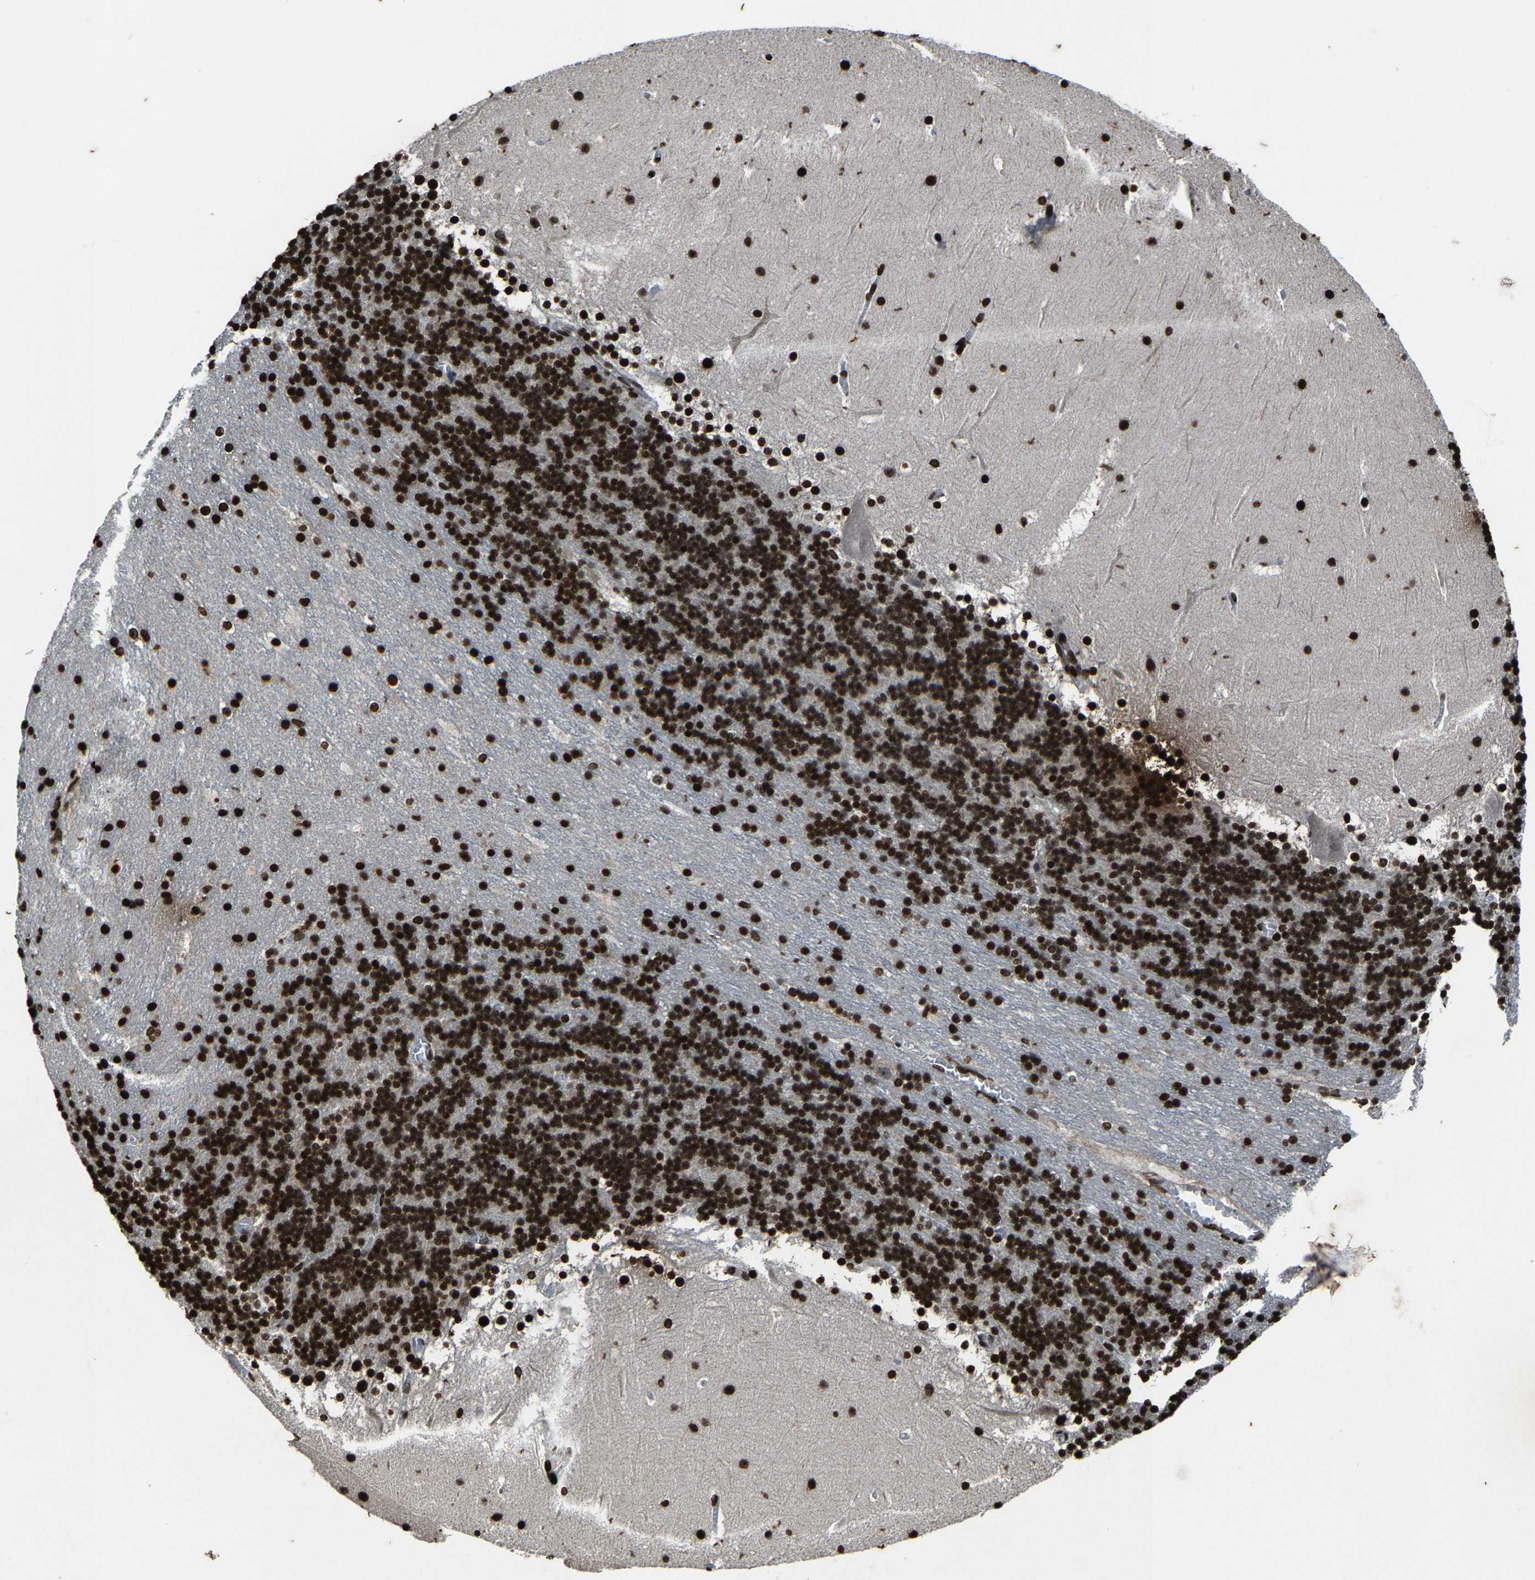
{"staining": {"intensity": "strong", "quantity": ">75%", "location": "nuclear"}, "tissue": "cerebellum", "cell_type": "Cells in granular layer", "image_type": "normal", "snomed": [{"axis": "morphology", "description": "Normal tissue, NOS"}, {"axis": "topography", "description": "Cerebellum"}], "caption": "Immunohistochemical staining of benign cerebellum shows high levels of strong nuclear positivity in approximately >75% of cells in granular layer. The staining was performed using DAB to visualize the protein expression in brown, while the nuclei were stained in blue with hematoxylin (Magnification: 20x).", "gene": "H4C1", "patient": {"sex": "male", "age": 45}}